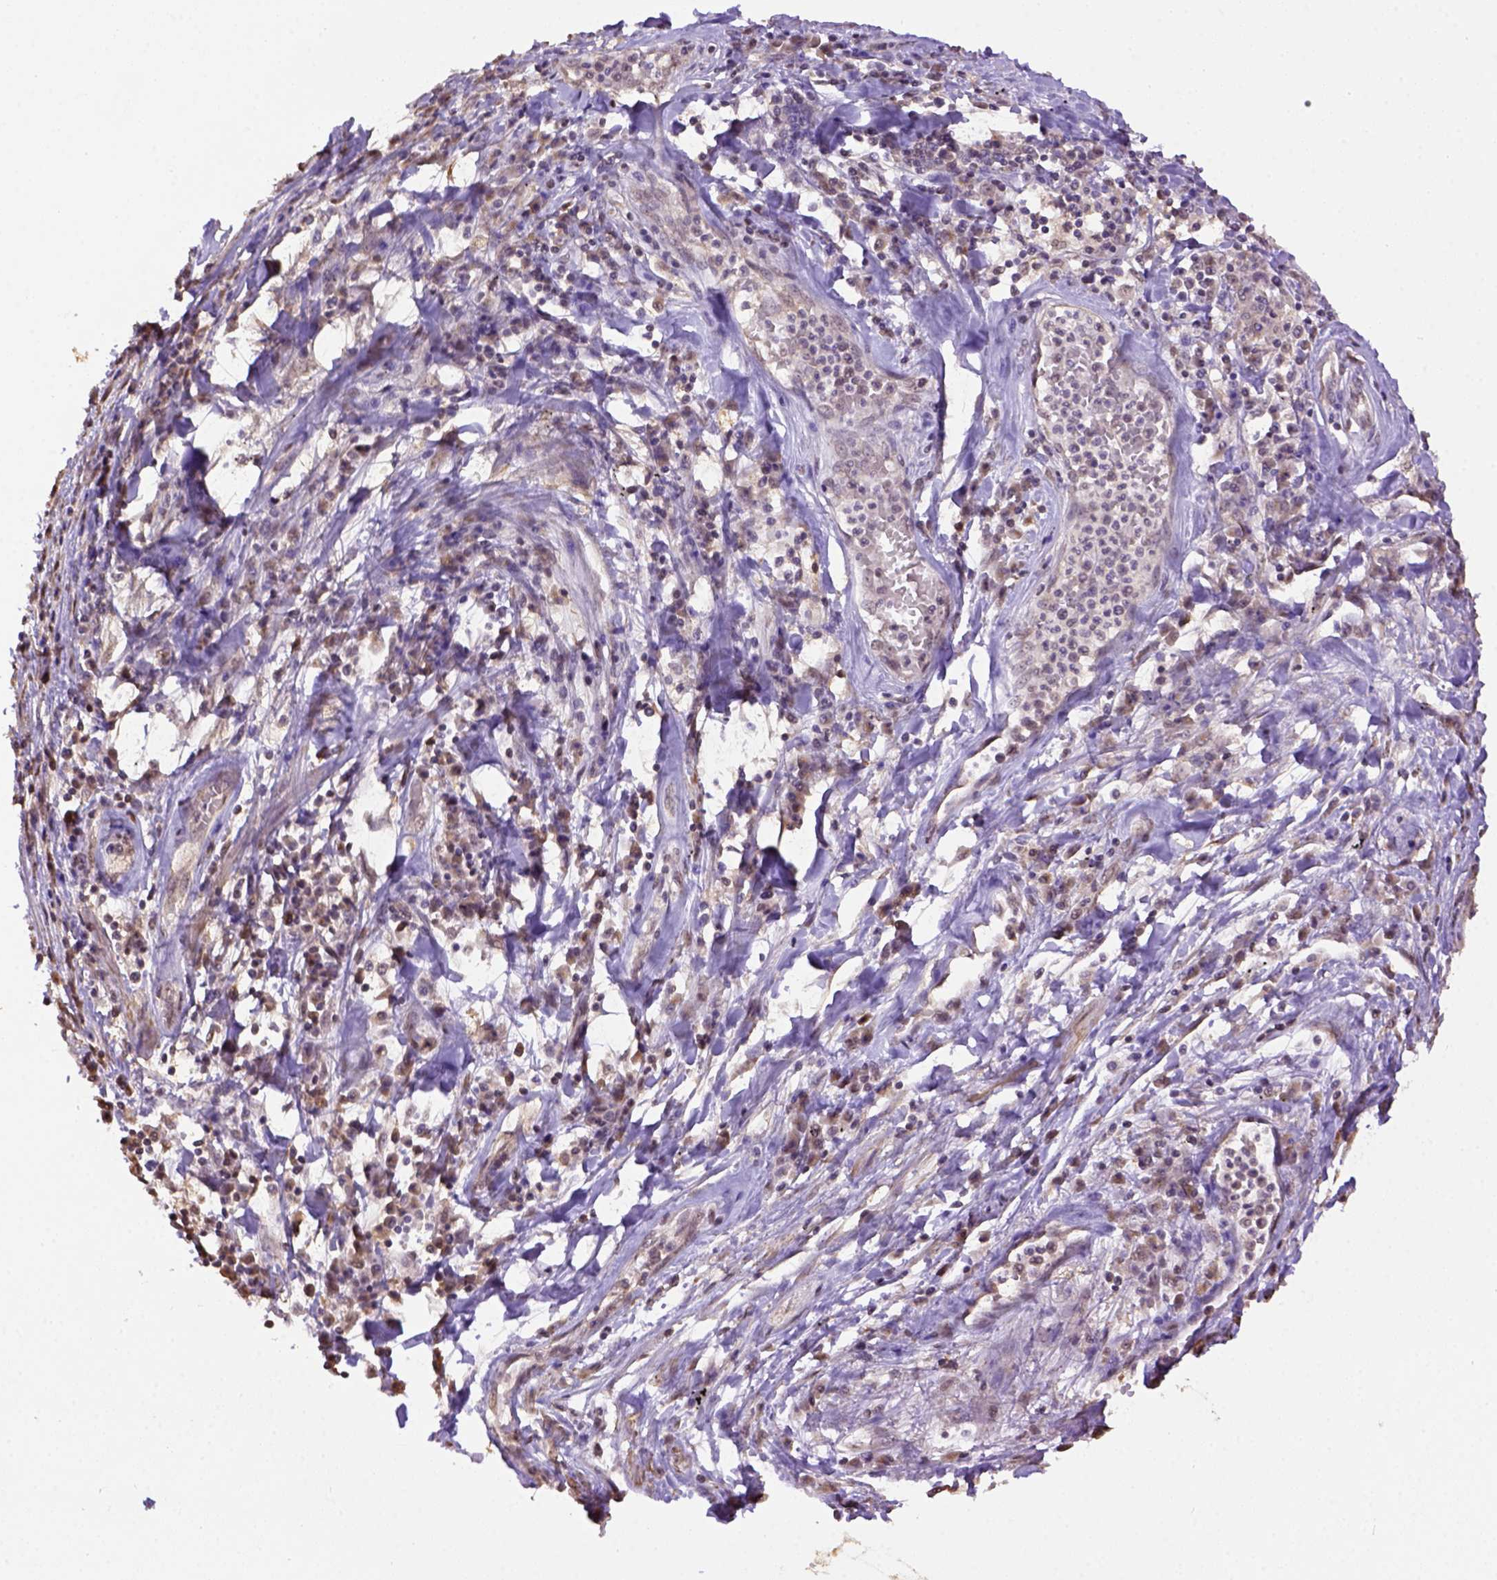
{"staining": {"intensity": "negative", "quantity": "none", "location": "none"}, "tissue": "lung cancer", "cell_type": "Tumor cells", "image_type": "cancer", "snomed": [{"axis": "morphology", "description": "Squamous cell carcinoma, NOS"}, {"axis": "topography", "description": "Lung"}], "caption": "Image shows no protein staining in tumor cells of squamous cell carcinoma (lung) tissue.", "gene": "WDR17", "patient": {"sex": "male", "age": 73}}